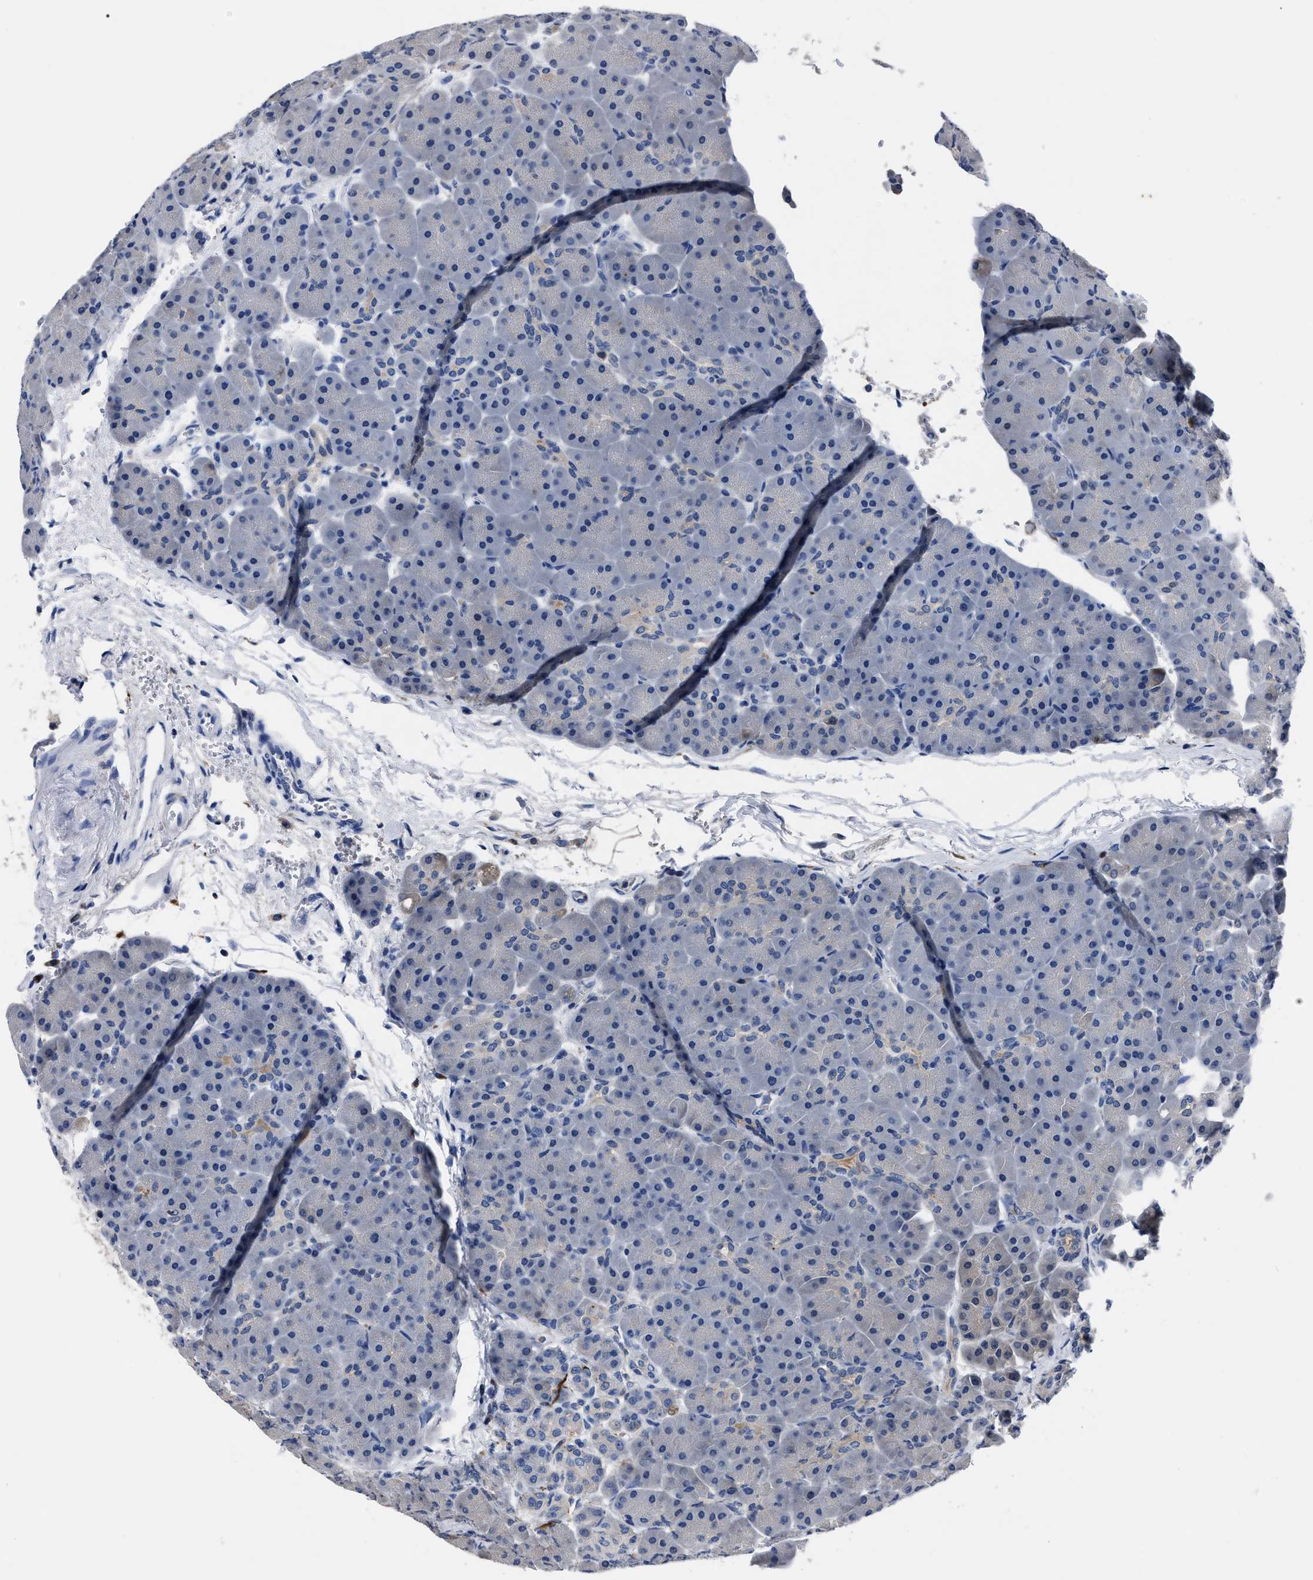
{"staining": {"intensity": "moderate", "quantity": "<25%", "location": "cytoplasmic/membranous"}, "tissue": "pancreas", "cell_type": "Exocrine glandular cells", "image_type": "normal", "snomed": [{"axis": "morphology", "description": "Normal tissue, NOS"}, {"axis": "topography", "description": "Pancreas"}], "caption": "This photomicrograph demonstrates immunohistochemistry staining of benign human pancreas, with low moderate cytoplasmic/membranous positivity in about <25% of exocrine glandular cells.", "gene": "OR10G3", "patient": {"sex": "male", "age": 66}}